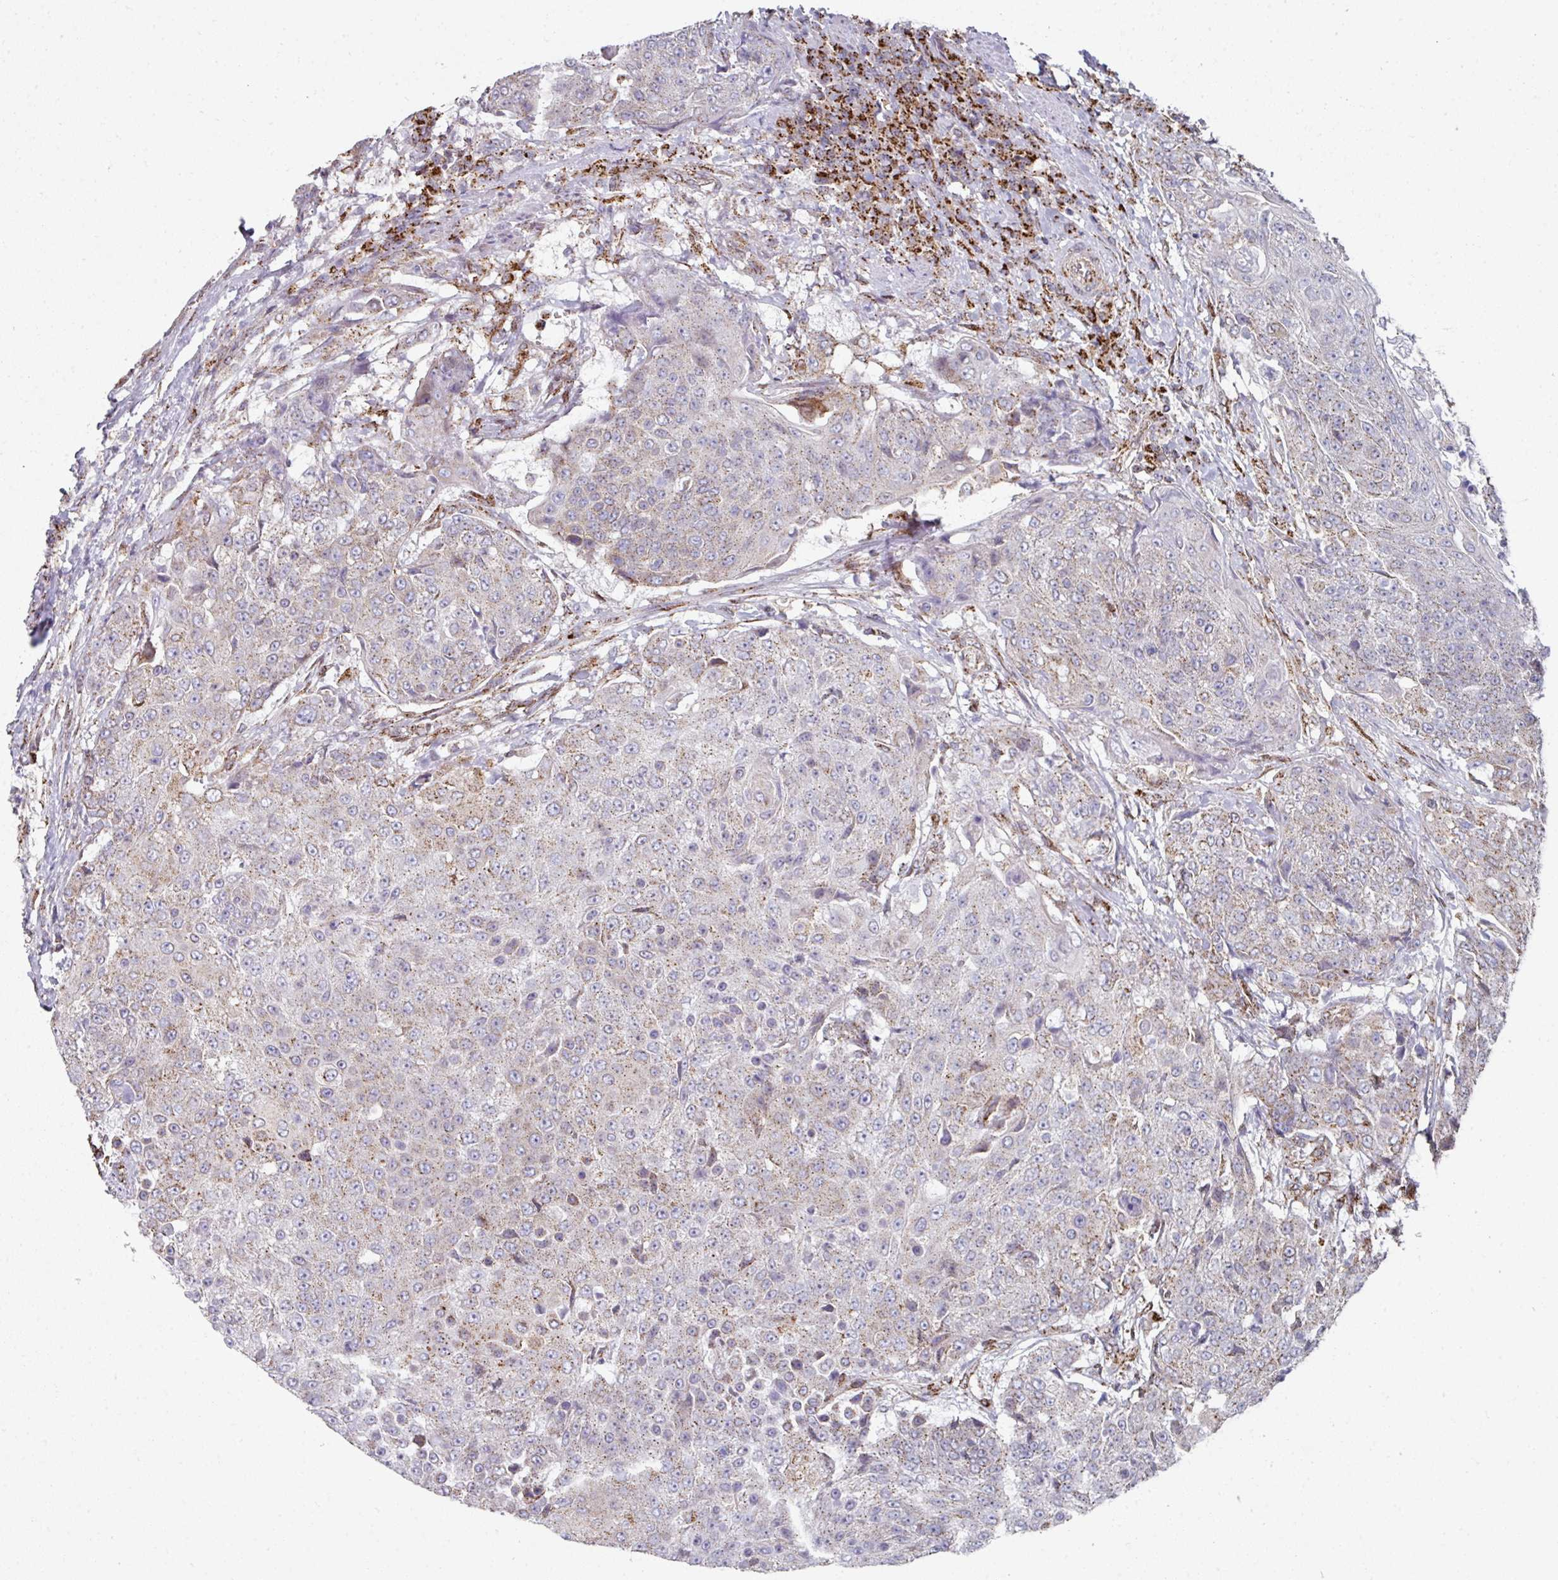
{"staining": {"intensity": "weak", "quantity": "25%-75%", "location": "cytoplasmic/membranous"}, "tissue": "urothelial cancer", "cell_type": "Tumor cells", "image_type": "cancer", "snomed": [{"axis": "morphology", "description": "Urothelial carcinoma, High grade"}, {"axis": "topography", "description": "Urinary bladder"}], "caption": "Immunohistochemical staining of high-grade urothelial carcinoma shows weak cytoplasmic/membranous protein staining in approximately 25%-75% of tumor cells.", "gene": "CCDC85B", "patient": {"sex": "female", "age": 63}}